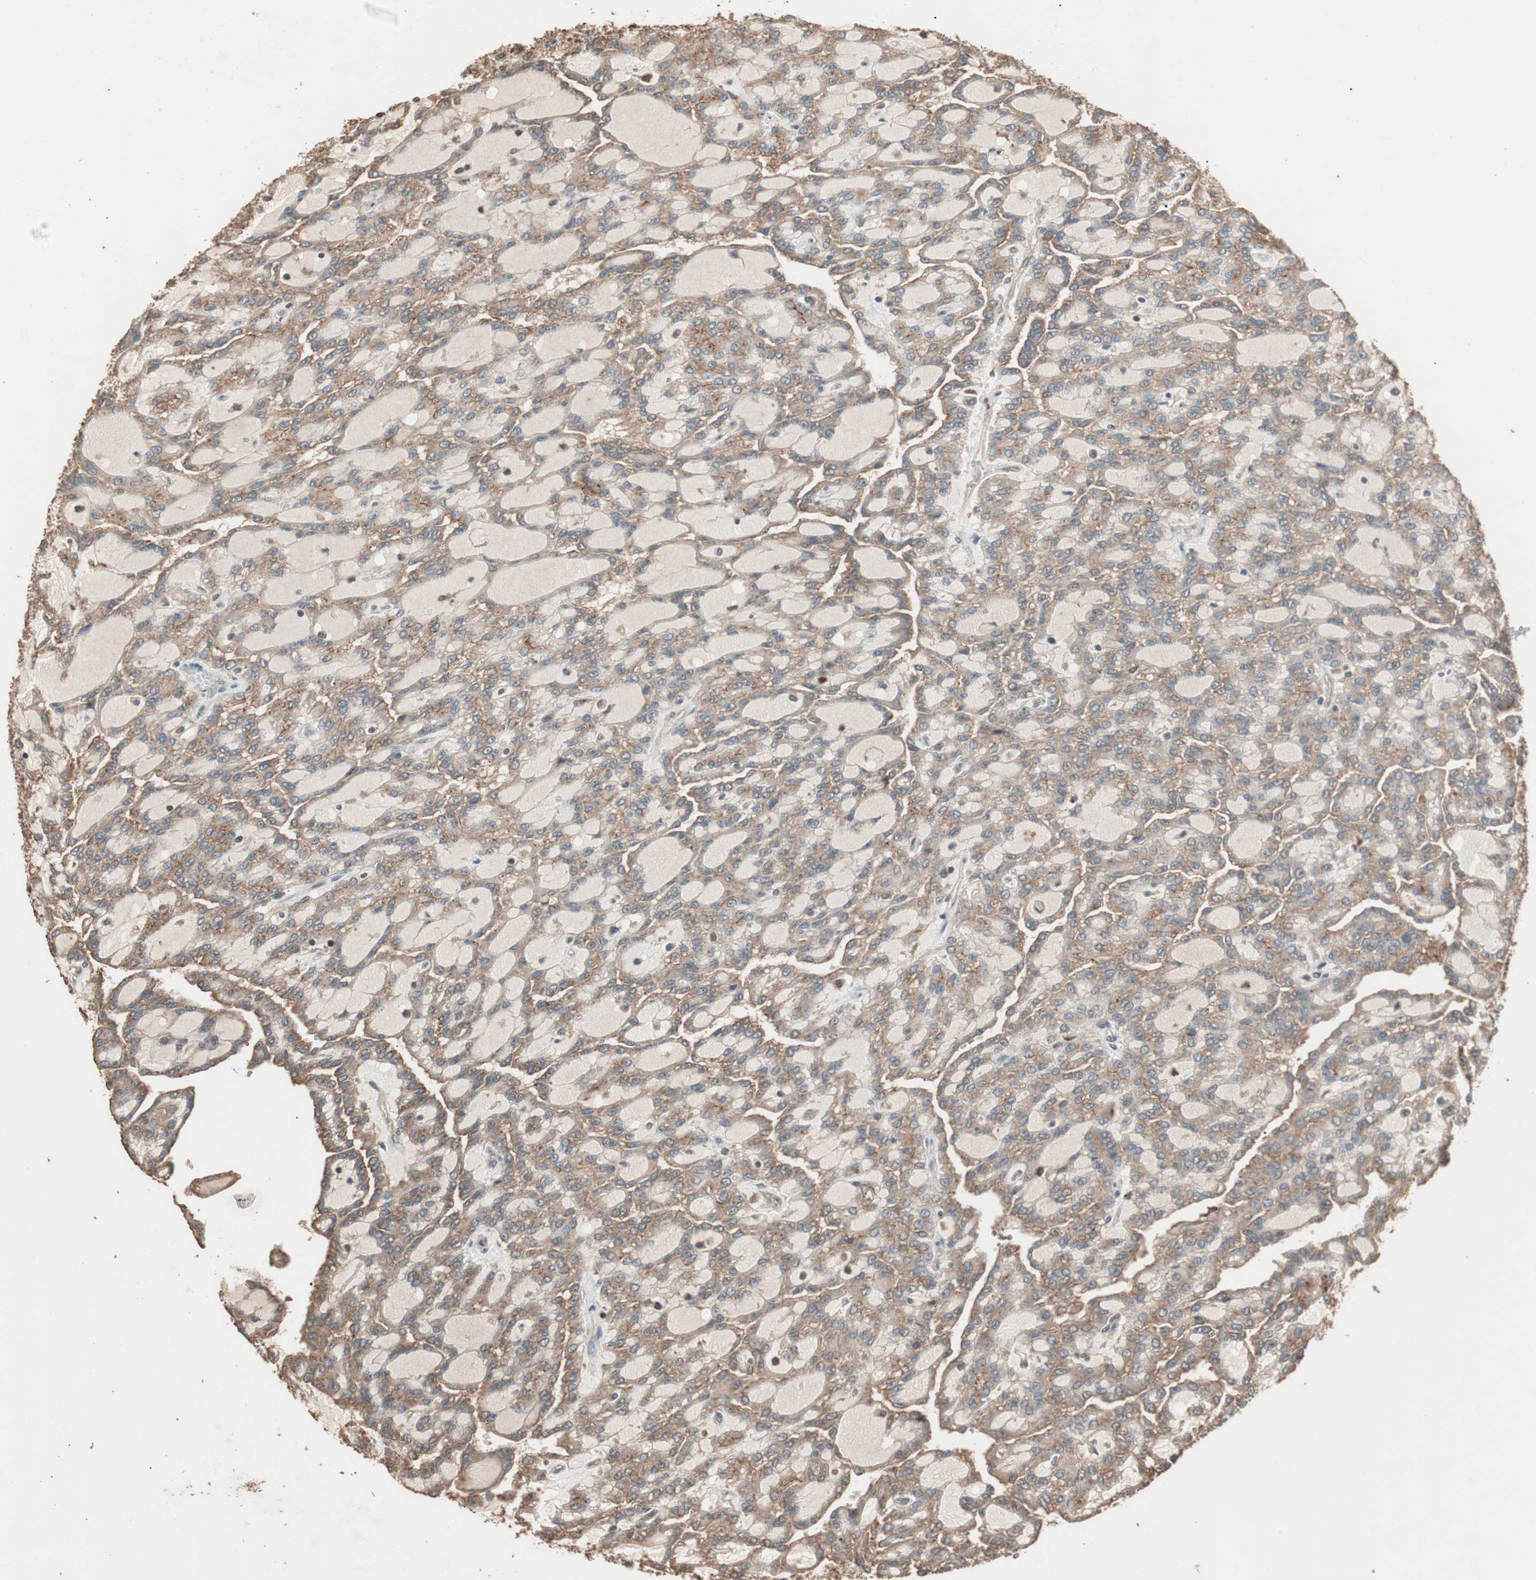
{"staining": {"intensity": "moderate", "quantity": ">75%", "location": "cytoplasmic/membranous"}, "tissue": "renal cancer", "cell_type": "Tumor cells", "image_type": "cancer", "snomed": [{"axis": "morphology", "description": "Adenocarcinoma, NOS"}, {"axis": "topography", "description": "Kidney"}], "caption": "Renal adenocarcinoma stained with a protein marker displays moderate staining in tumor cells.", "gene": "CCN4", "patient": {"sex": "male", "age": 63}}